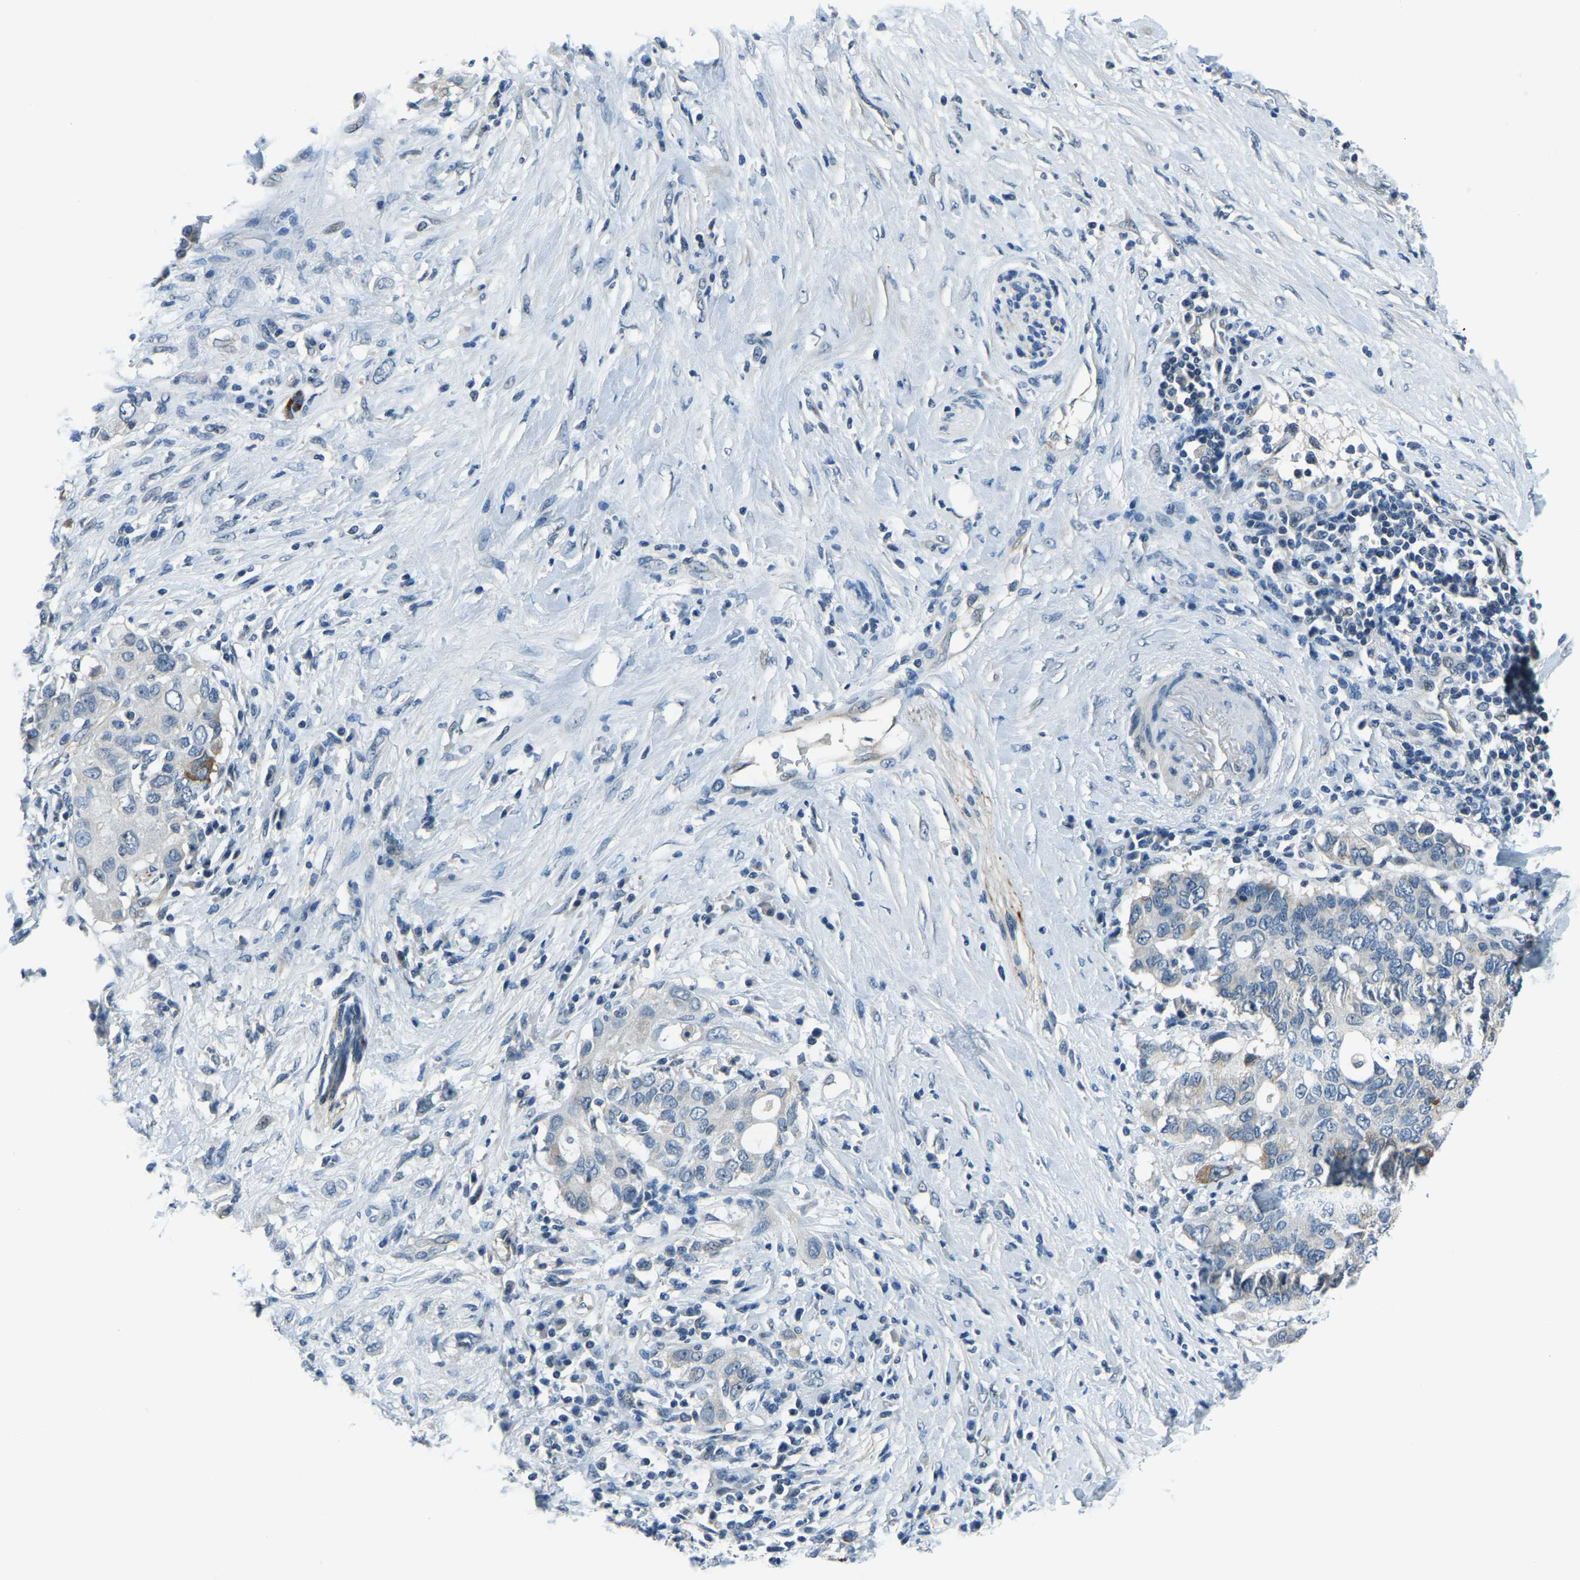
{"staining": {"intensity": "negative", "quantity": "none", "location": "none"}, "tissue": "pancreatic cancer", "cell_type": "Tumor cells", "image_type": "cancer", "snomed": [{"axis": "morphology", "description": "Adenocarcinoma, NOS"}, {"axis": "topography", "description": "Pancreas"}], "caption": "Tumor cells are negative for brown protein staining in pancreatic cancer. The staining was performed using DAB (3,3'-diaminobenzidine) to visualize the protein expression in brown, while the nuclei were stained in blue with hematoxylin (Magnification: 20x).", "gene": "RRP1", "patient": {"sex": "female", "age": 56}}